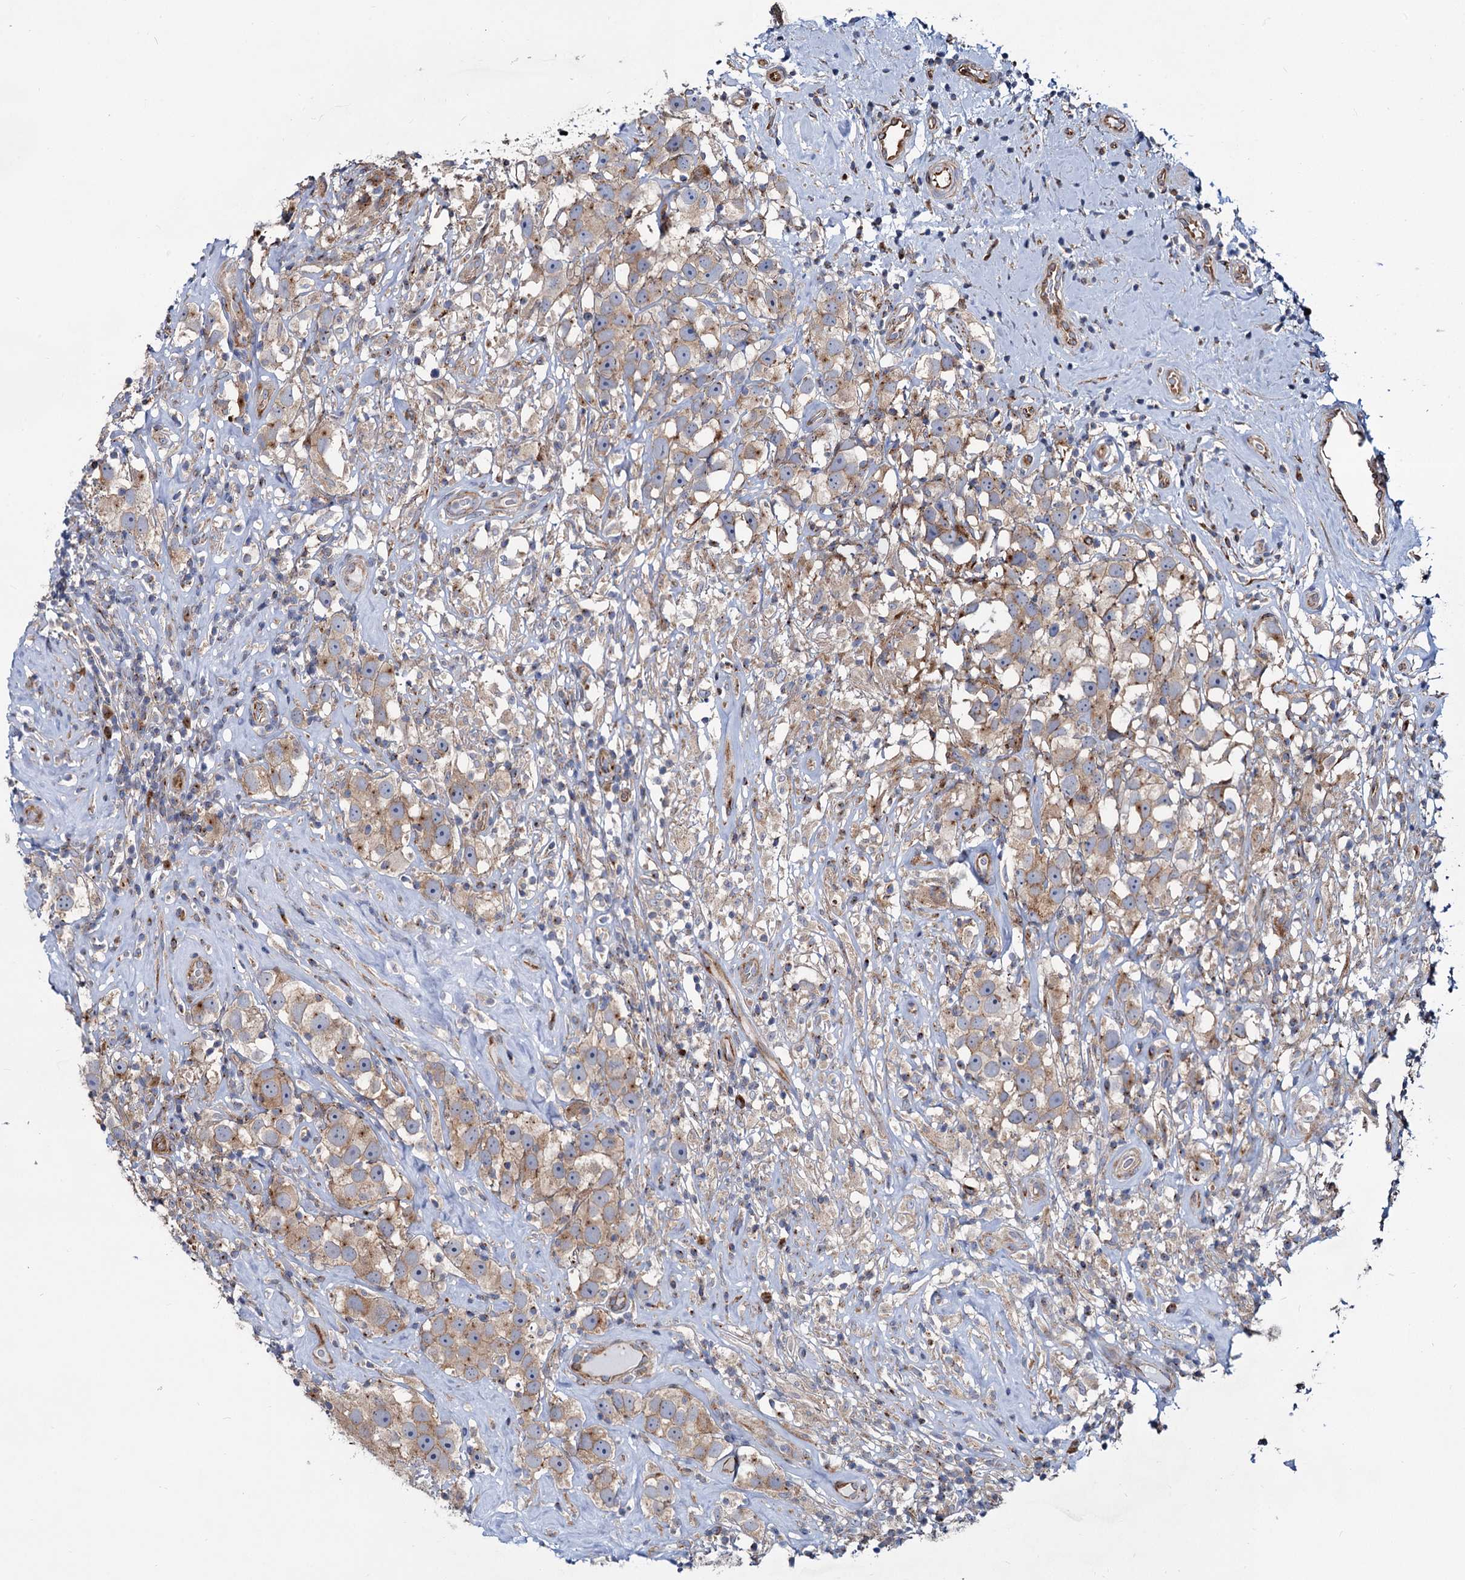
{"staining": {"intensity": "weak", "quantity": ">75%", "location": "cytoplasmic/membranous"}, "tissue": "testis cancer", "cell_type": "Tumor cells", "image_type": "cancer", "snomed": [{"axis": "morphology", "description": "Seminoma, NOS"}, {"axis": "topography", "description": "Testis"}], "caption": "This is a micrograph of IHC staining of testis cancer, which shows weak positivity in the cytoplasmic/membranous of tumor cells.", "gene": "PSEN1", "patient": {"sex": "male", "age": 49}}